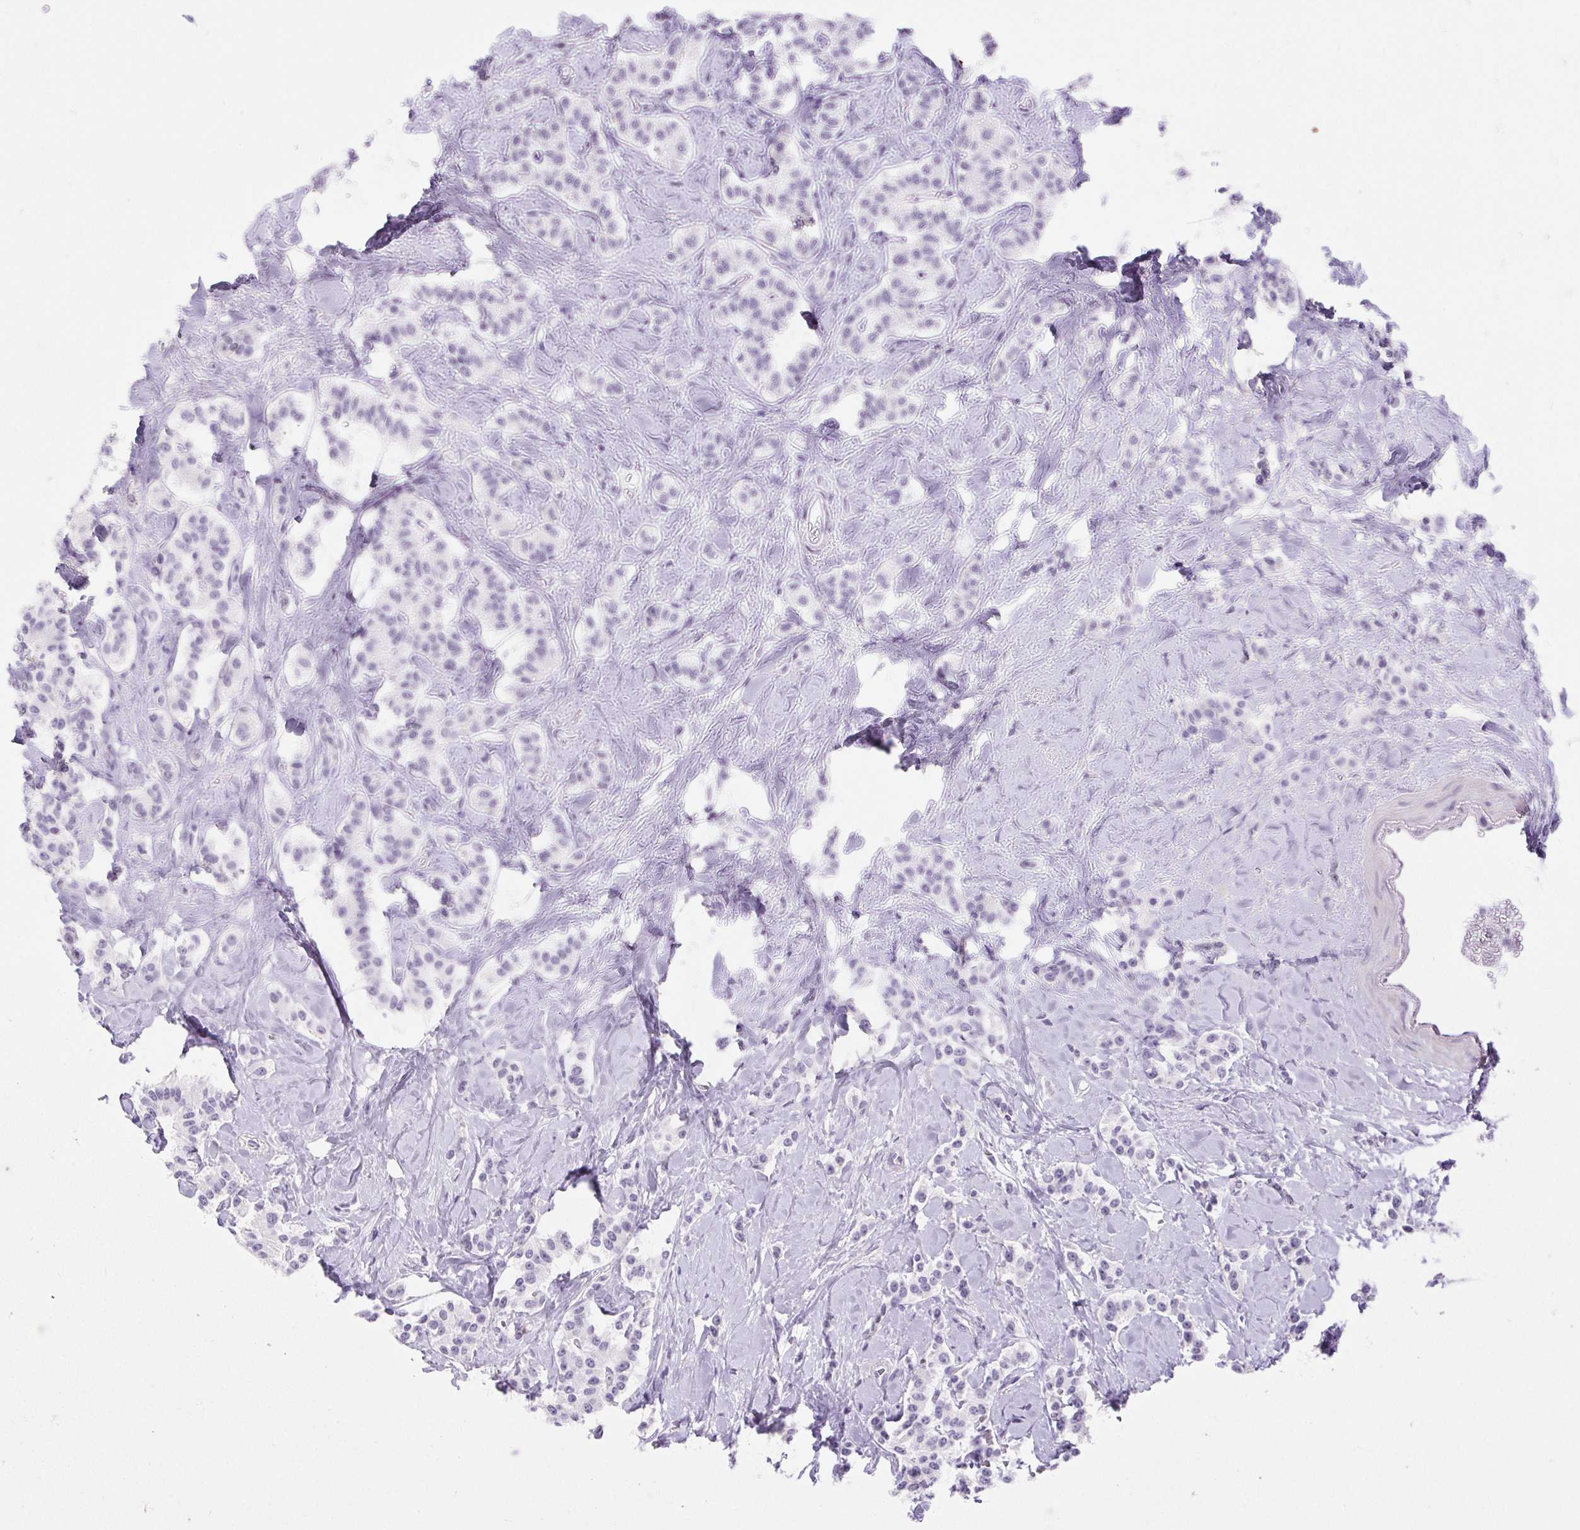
{"staining": {"intensity": "negative", "quantity": "none", "location": "none"}, "tissue": "carcinoid", "cell_type": "Tumor cells", "image_type": "cancer", "snomed": [{"axis": "morphology", "description": "Normal tissue, NOS"}, {"axis": "morphology", "description": "Carcinoid, malignant, NOS"}, {"axis": "topography", "description": "Pancreas"}], "caption": "Histopathology image shows no significant protein expression in tumor cells of carcinoid. (Immunohistochemistry (ihc), brightfield microscopy, high magnification).", "gene": "BCAS1", "patient": {"sex": "male", "age": 36}}